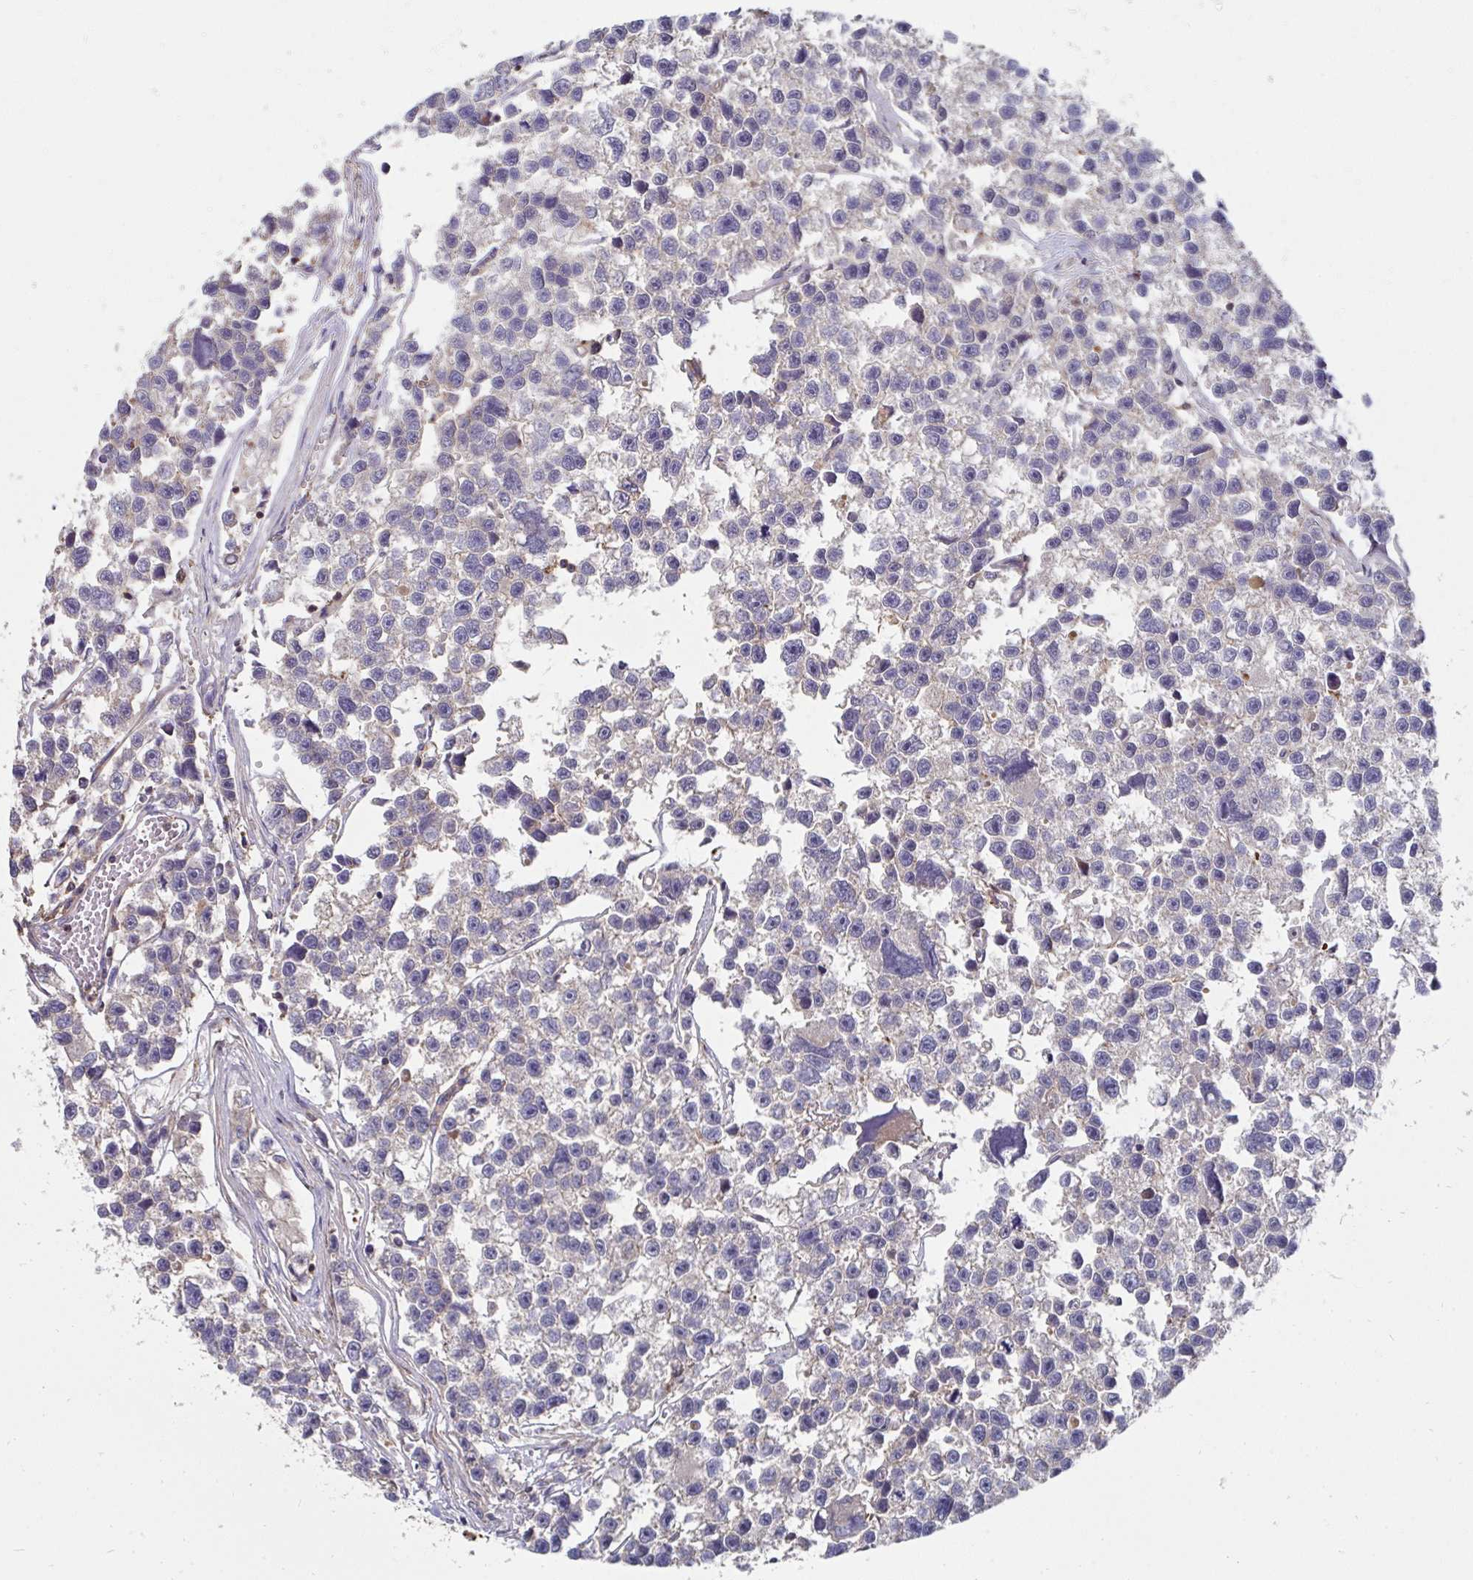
{"staining": {"intensity": "weak", "quantity": "<25%", "location": "cytoplasmic/membranous"}, "tissue": "testis cancer", "cell_type": "Tumor cells", "image_type": "cancer", "snomed": [{"axis": "morphology", "description": "Seminoma, NOS"}, {"axis": "topography", "description": "Testis"}], "caption": "Testis seminoma was stained to show a protein in brown. There is no significant staining in tumor cells.", "gene": "DZANK1", "patient": {"sex": "male", "age": 26}}